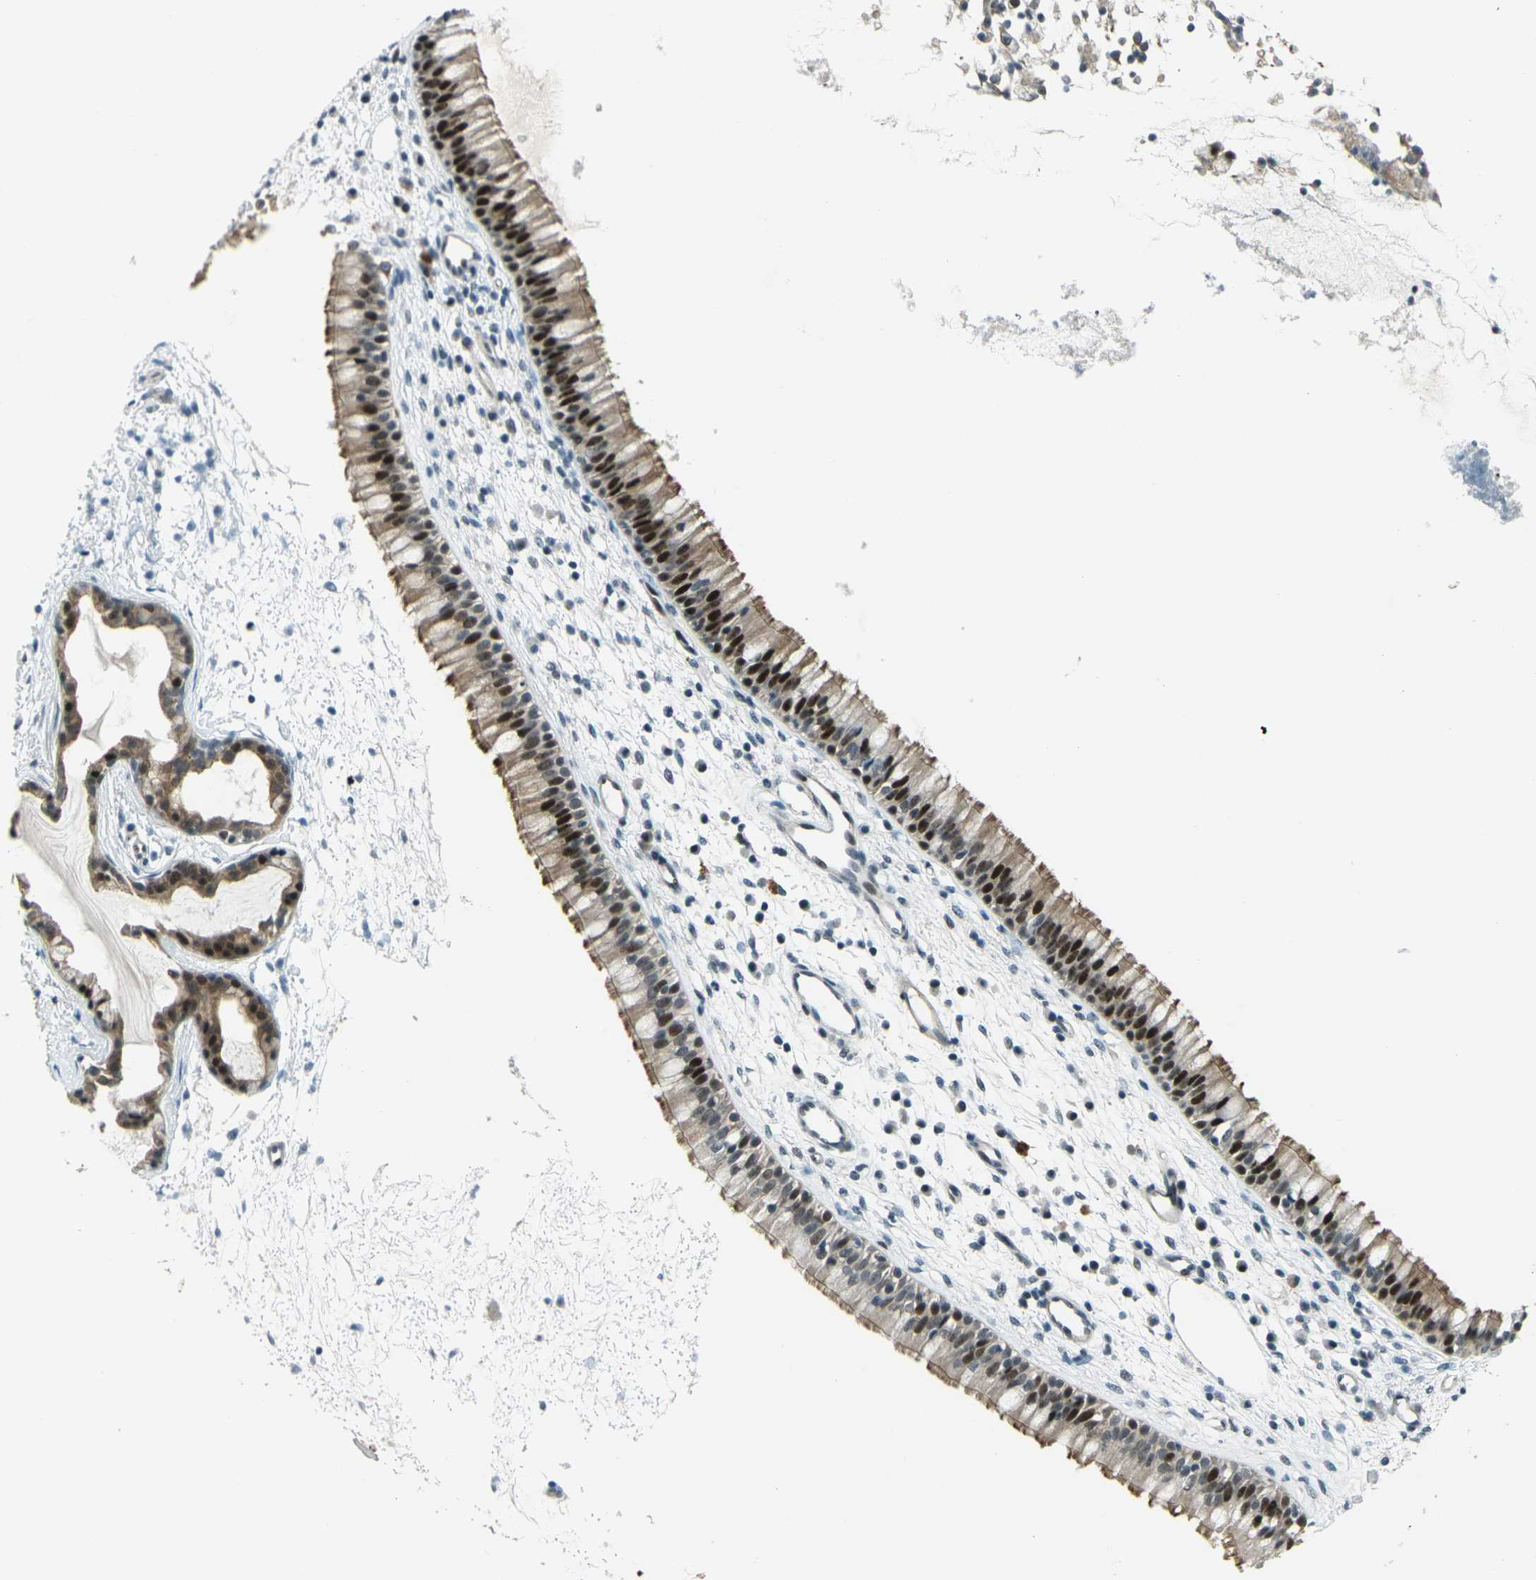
{"staining": {"intensity": "strong", "quantity": ">75%", "location": "cytoplasmic/membranous,nuclear"}, "tissue": "nasopharynx", "cell_type": "Respiratory epithelial cells", "image_type": "normal", "snomed": [{"axis": "morphology", "description": "Normal tissue, NOS"}, {"axis": "topography", "description": "Nasopharynx"}], "caption": "This is an image of immunohistochemistry staining of unremarkable nasopharynx, which shows strong staining in the cytoplasmic/membranous,nuclear of respiratory epithelial cells.", "gene": "GPR19", "patient": {"sex": "male", "age": 21}}